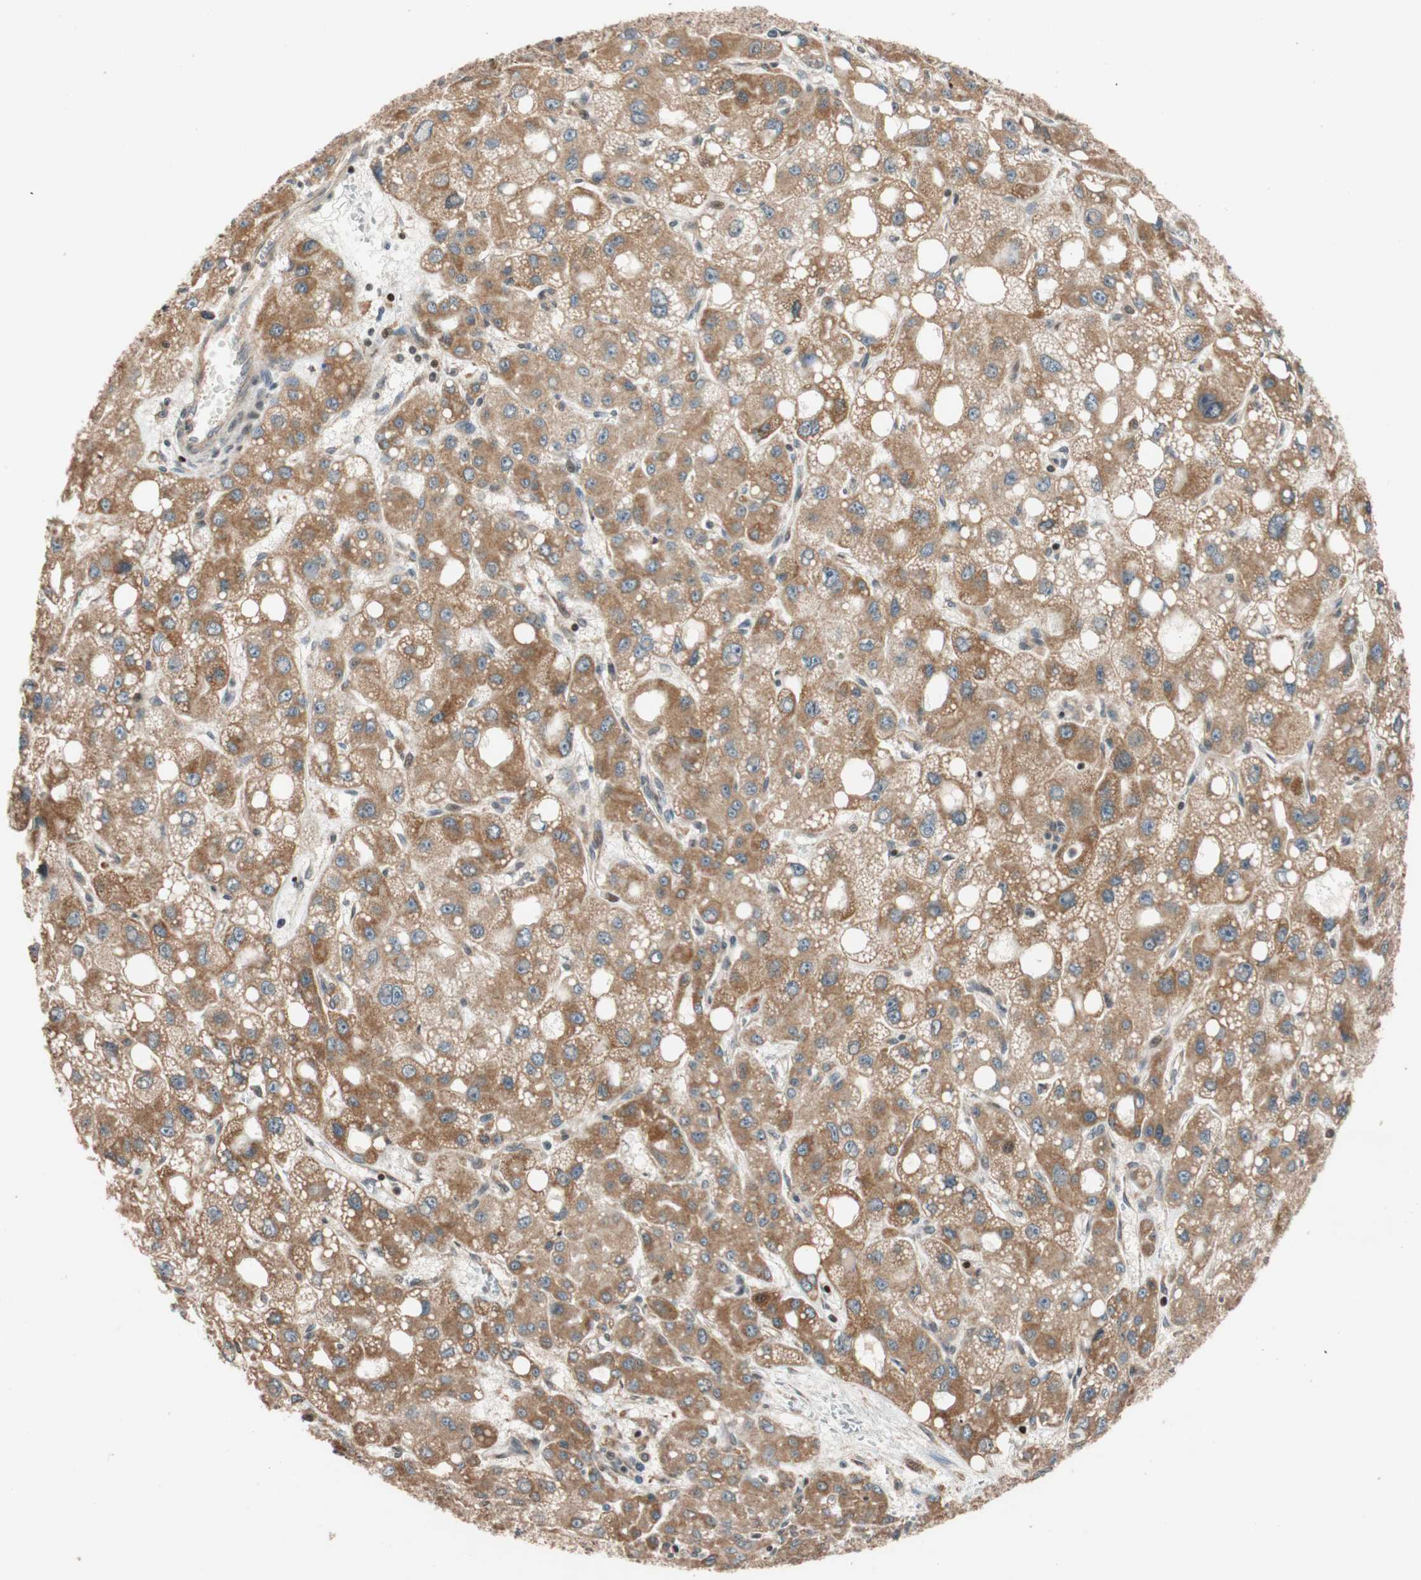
{"staining": {"intensity": "moderate", "quantity": ">75%", "location": "cytoplasmic/membranous"}, "tissue": "liver cancer", "cell_type": "Tumor cells", "image_type": "cancer", "snomed": [{"axis": "morphology", "description": "Carcinoma, Hepatocellular, NOS"}, {"axis": "topography", "description": "Liver"}], "caption": "The image demonstrates immunohistochemical staining of liver cancer. There is moderate cytoplasmic/membranous staining is appreciated in approximately >75% of tumor cells. (DAB IHC, brown staining for protein, blue staining for nuclei).", "gene": "HECW1", "patient": {"sex": "male", "age": 55}}